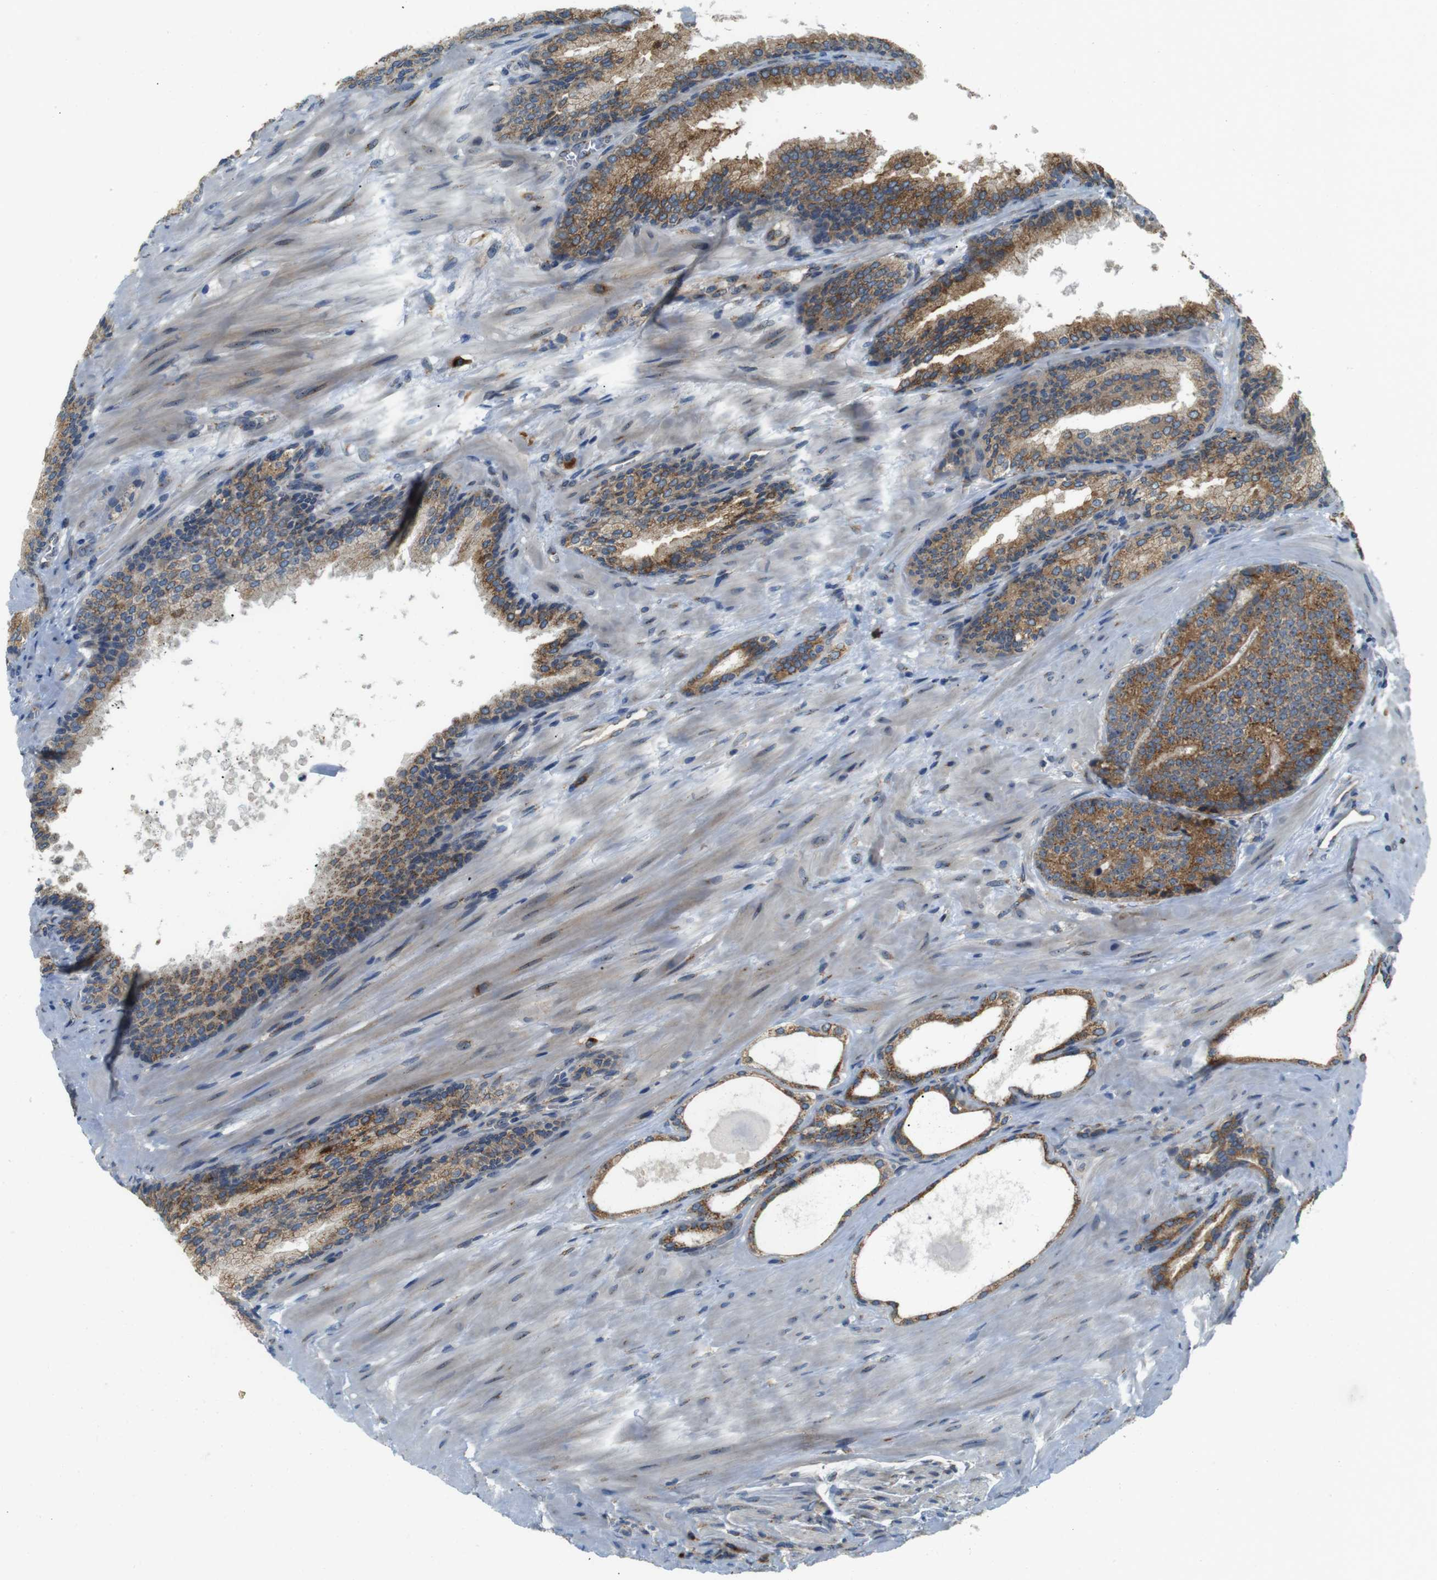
{"staining": {"intensity": "moderate", "quantity": ">75%", "location": "cytoplasmic/membranous"}, "tissue": "prostate cancer", "cell_type": "Tumor cells", "image_type": "cancer", "snomed": [{"axis": "morphology", "description": "Adenocarcinoma, High grade"}, {"axis": "topography", "description": "Prostate"}], "caption": "Brown immunohistochemical staining in prostate cancer (adenocarcinoma (high-grade)) reveals moderate cytoplasmic/membranous expression in approximately >75% of tumor cells.", "gene": "TMEM143", "patient": {"sex": "male", "age": 61}}